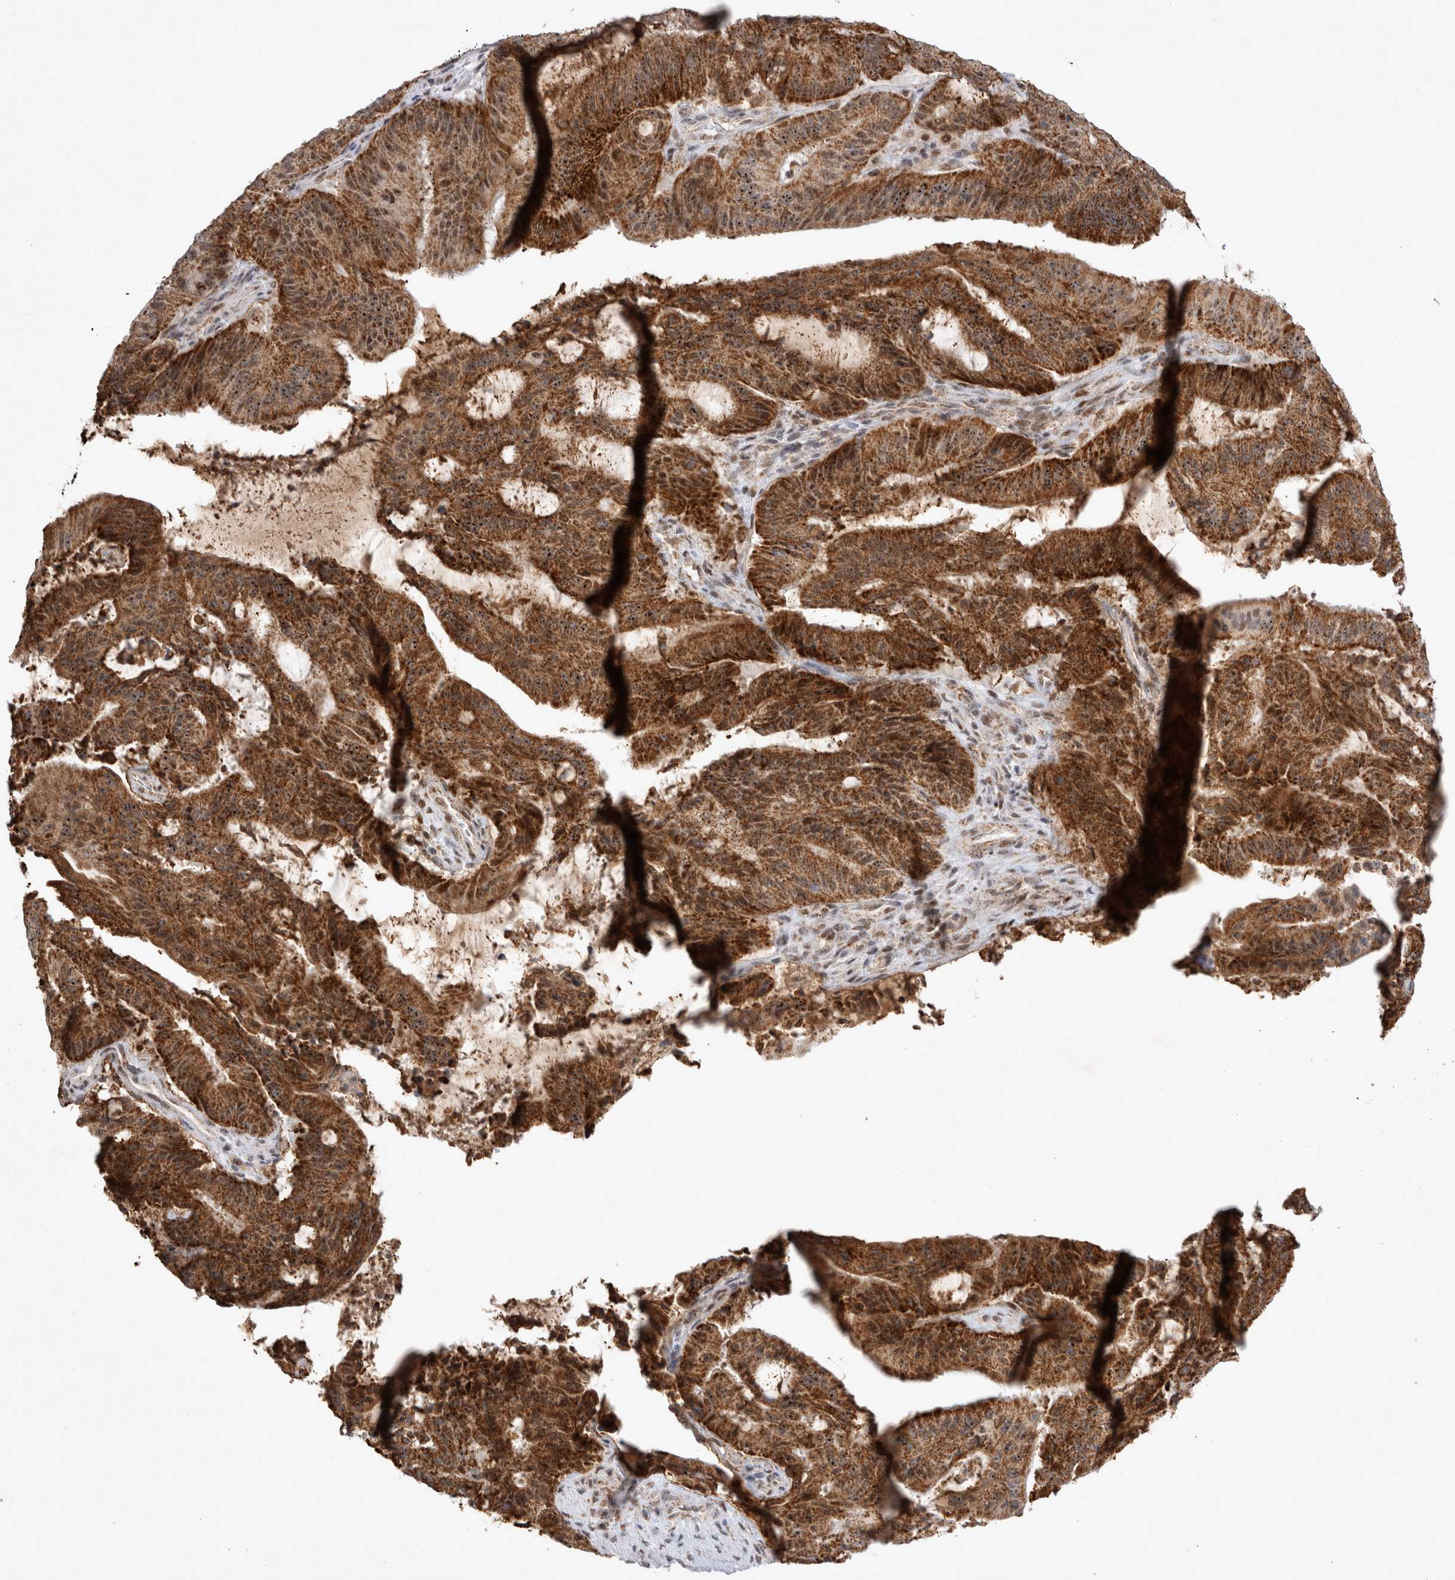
{"staining": {"intensity": "strong", "quantity": ">75%", "location": "cytoplasmic/membranous,nuclear"}, "tissue": "liver cancer", "cell_type": "Tumor cells", "image_type": "cancer", "snomed": [{"axis": "morphology", "description": "Normal tissue, NOS"}, {"axis": "morphology", "description": "Cholangiocarcinoma"}, {"axis": "topography", "description": "Liver"}, {"axis": "topography", "description": "Peripheral nerve tissue"}], "caption": "Immunohistochemical staining of human liver cholangiocarcinoma shows high levels of strong cytoplasmic/membranous and nuclear protein staining in approximately >75% of tumor cells.", "gene": "MRPL37", "patient": {"sex": "female", "age": 73}}